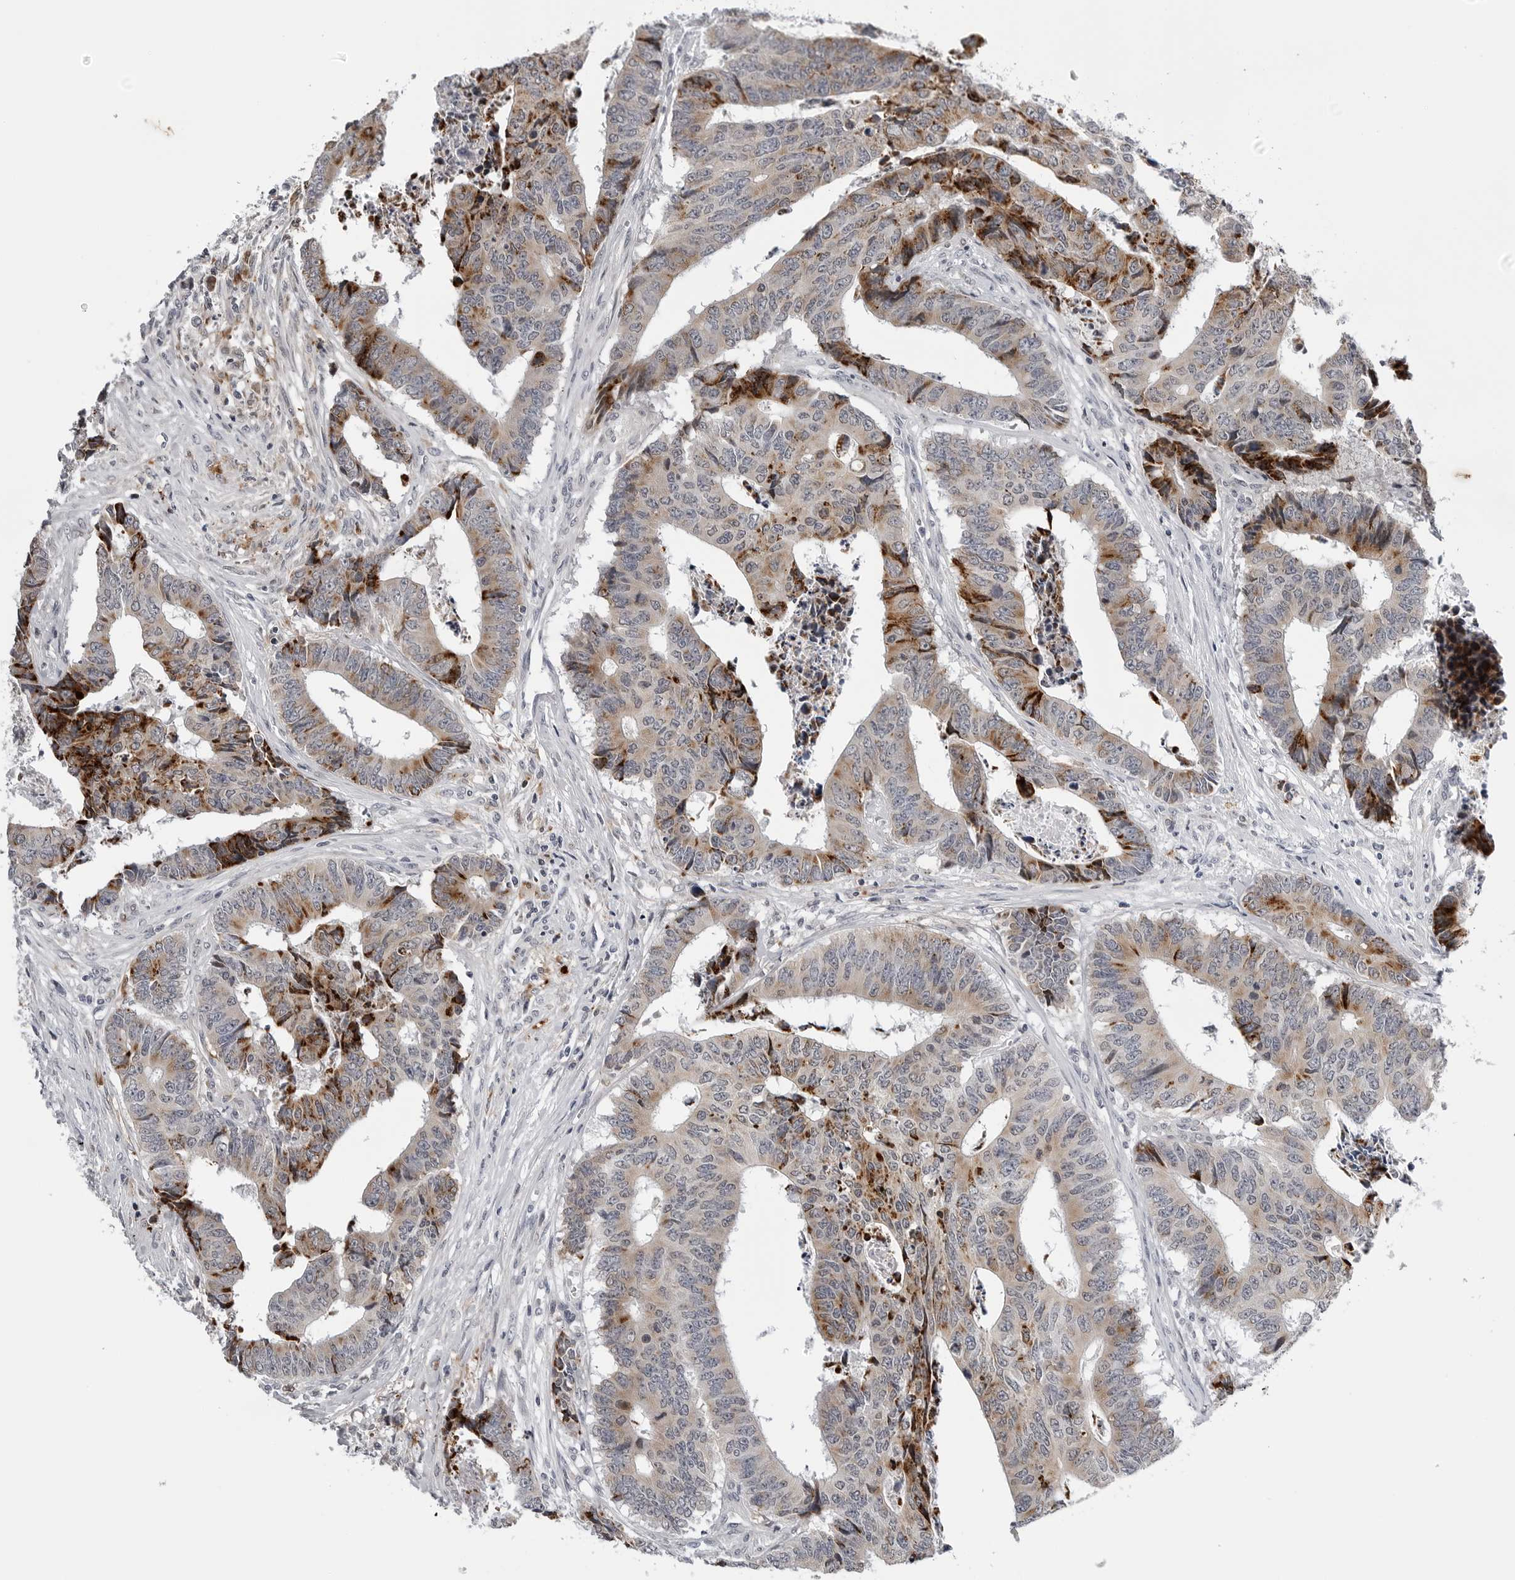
{"staining": {"intensity": "strong", "quantity": "25%-75%", "location": "cytoplasmic/membranous"}, "tissue": "colorectal cancer", "cell_type": "Tumor cells", "image_type": "cancer", "snomed": [{"axis": "morphology", "description": "Adenocarcinoma, NOS"}, {"axis": "topography", "description": "Rectum"}], "caption": "Immunohistochemical staining of colorectal cancer shows high levels of strong cytoplasmic/membranous staining in approximately 25%-75% of tumor cells.", "gene": "CDK20", "patient": {"sex": "male", "age": 84}}